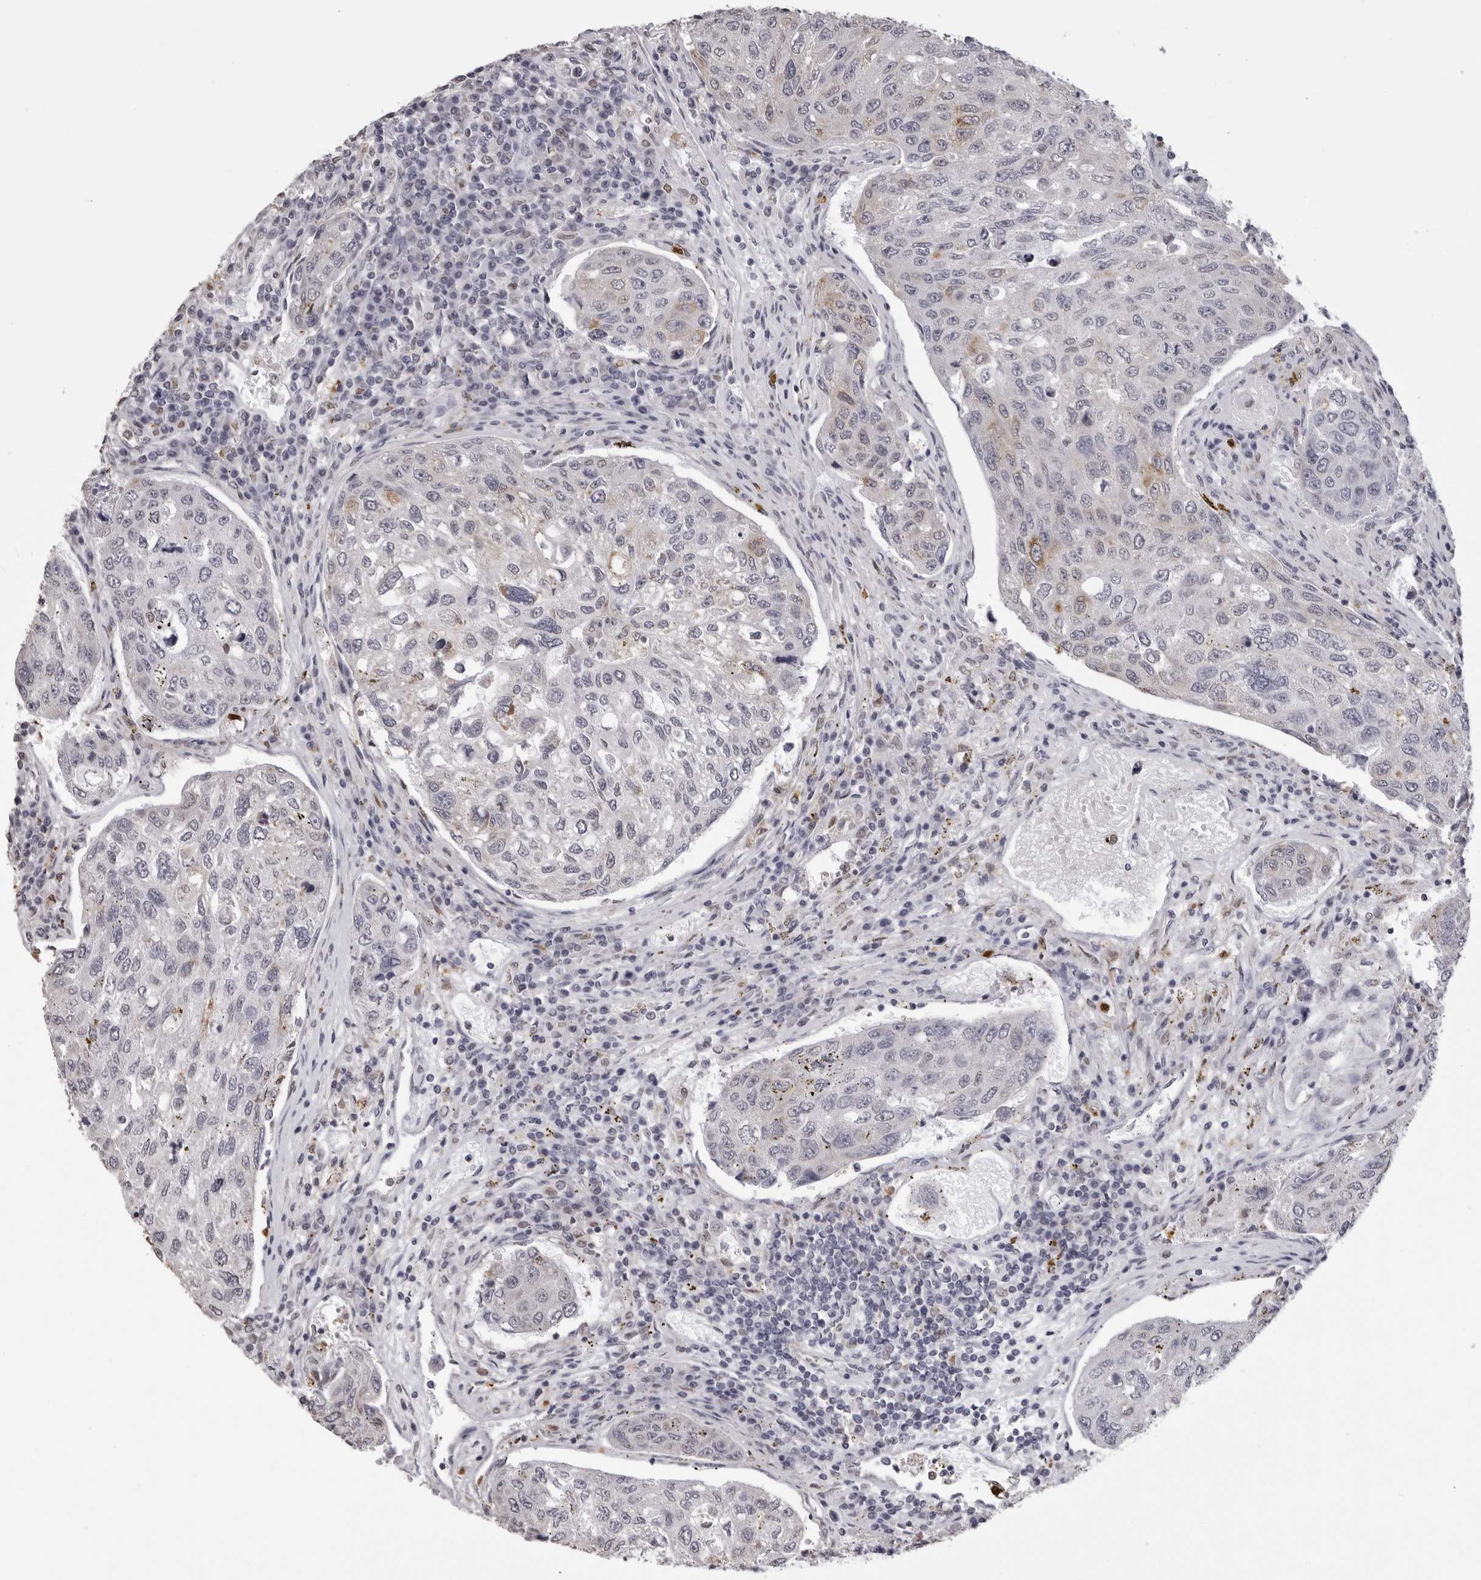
{"staining": {"intensity": "moderate", "quantity": "<25%", "location": "cytoplasmic/membranous"}, "tissue": "urothelial cancer", "cell_type": "Tumor cells", "image_type": "cancer", "snomed": [{"axis": "morphology", "description": "Urothelial carcinoma, High grade"}, {"axis": "topography", "description": "Lymph node"}, {"axis": "topography", "description": "Urinary bladder"}], "caption": "There is low levels of moderate cytoplasmic/membranous expression in tumor cells of urothelial carcinoma (high-grade), as demonstrated by immunohistochemical staining (brown color).", "gene": "IL31", "patient": {"sex": "male", "age": 51}}